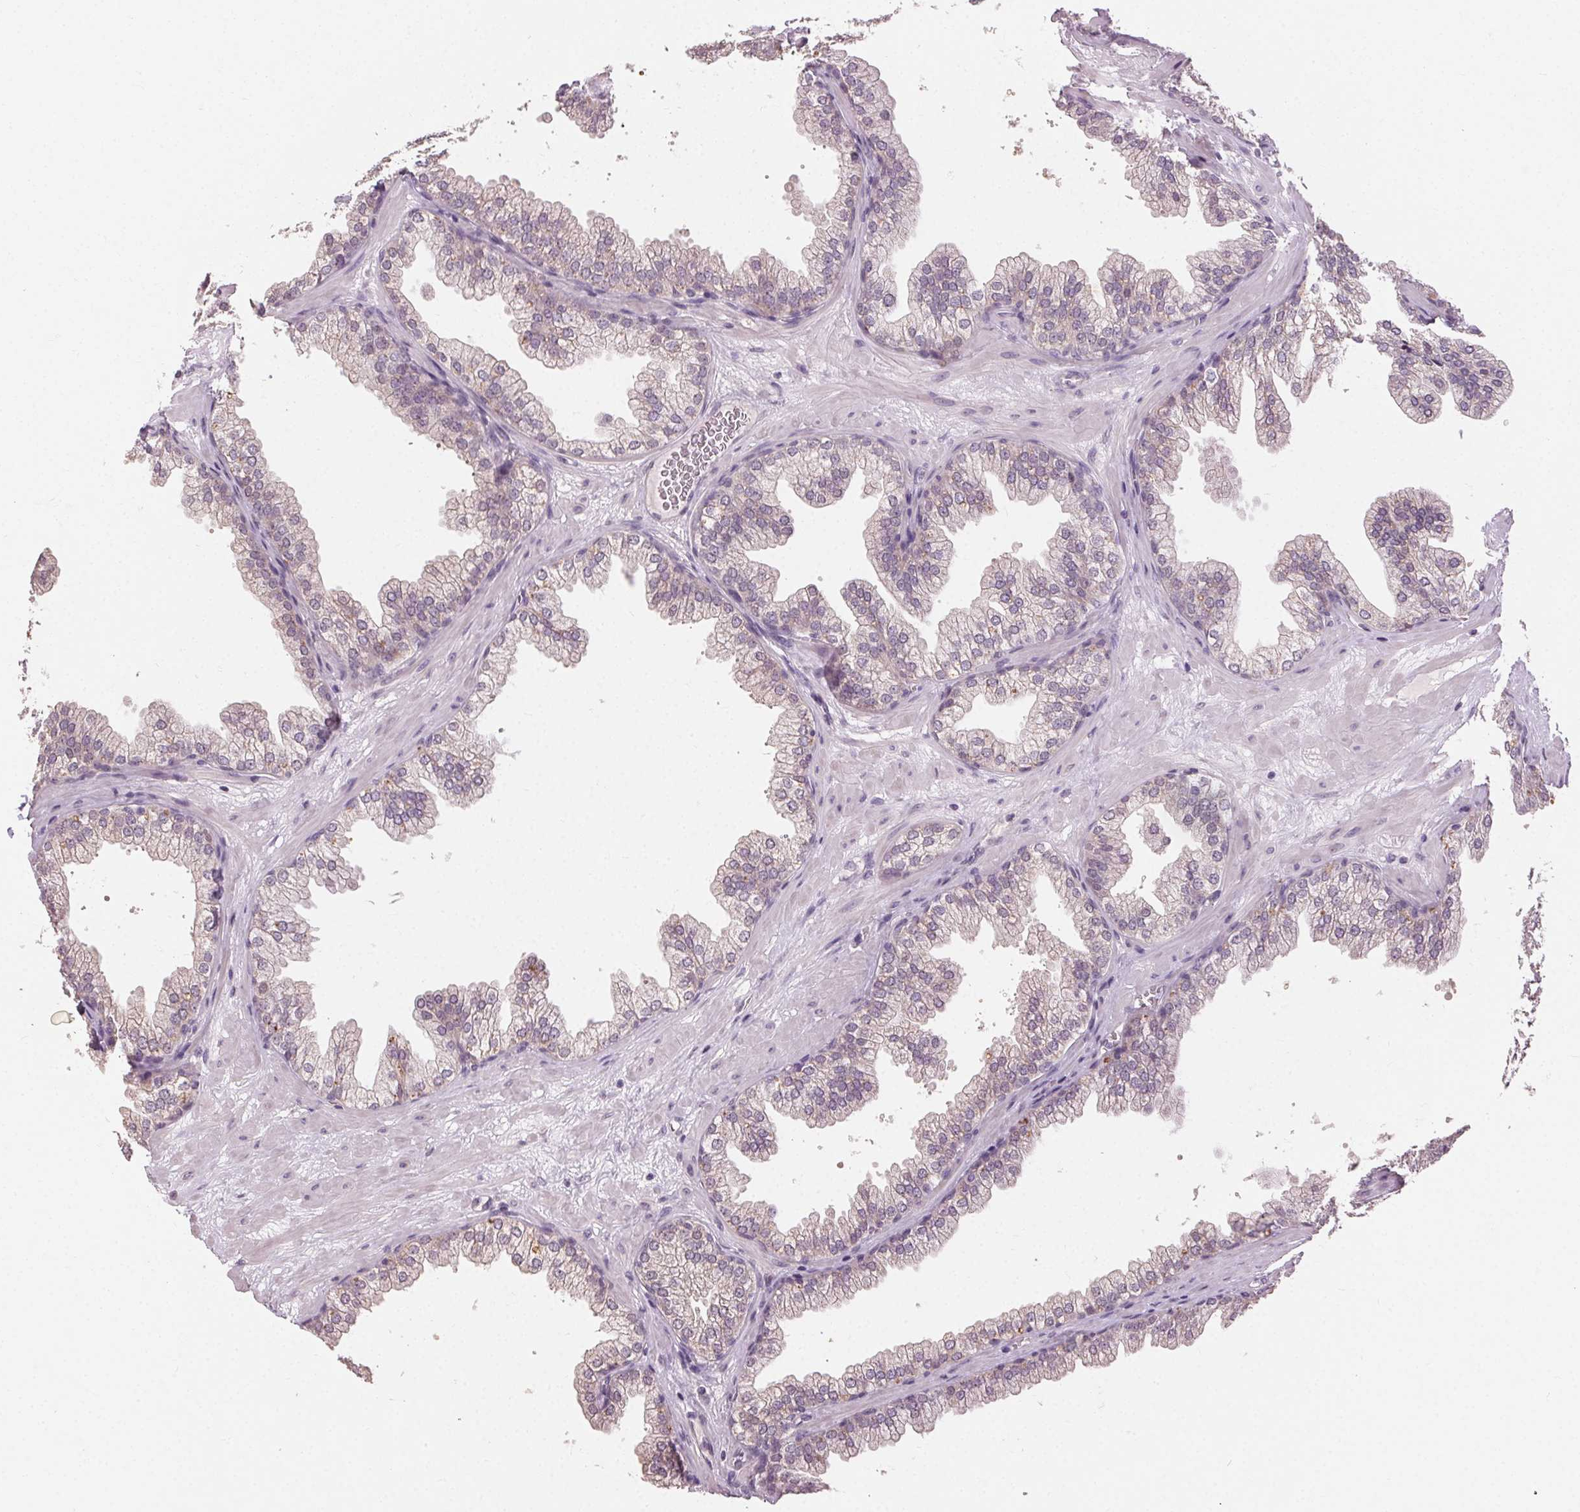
{"staining": {"intensity": "weak", "quantity": "25%-75%", "location": "cytoplasmic/membranous"}, "tissue": "prostate", "cell_type": "Glandular cells", "image_type": "normal", "snomed": [{"axis": "morphology", "description": "Normal tissue, NOS"}, {"axis": "topography", "description": "Prostate"}], "caption": "Unremarkable prostate was stained to show a protein in brown. There is low levels of weak cytoplasmic/membranous staining in about 25%-75% of glandular cells. Nuclei are stained in blue.", "gene": "CLTRN", "patient": {"sex": "male", "age": 37}}